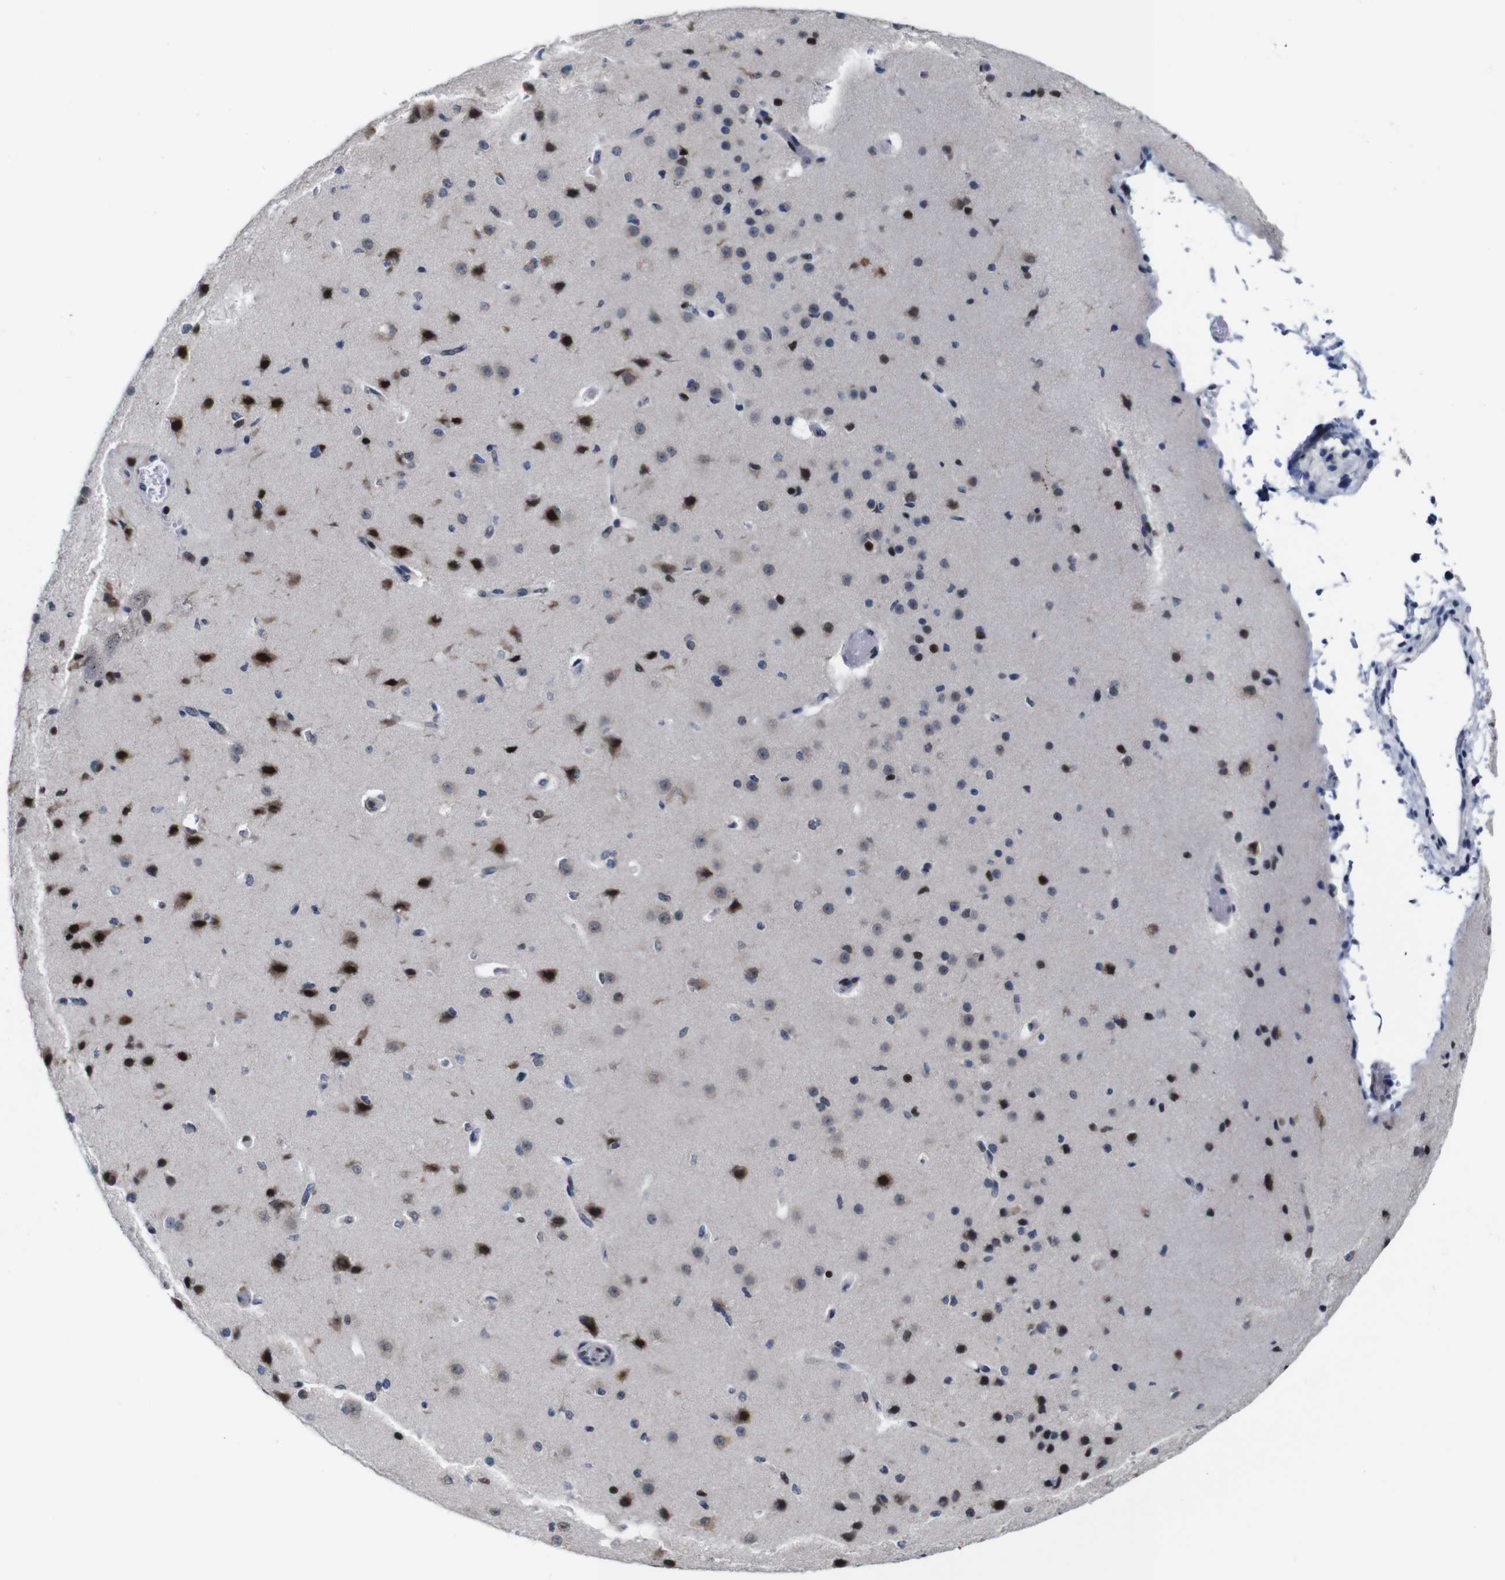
{"staining": {"intensity": "moderate", "quantity": "<25%", "location": "nuclear"}, "tissue": "cerebral cortex", "cell_type": "Endothelial cells", "image_type": "normal", "snomed": [{"axis": "morphology", "description": "Normal tissue, NOS"}, {"axis": "morphology", "description": "Developmental malformation"}, {"axis": "topography", "description": "Cerebral cortex"}], "caption": "Moderate nuclear protein expression is seen in about <25% of endothelial cells in cerebral cortex. (DAB (3,3'-diaminobenzidine) IHC, brown staining for protein, blue staining for nuclei).", "gene": "GATA6", "patient": {"sex": "female", "age": 30}}